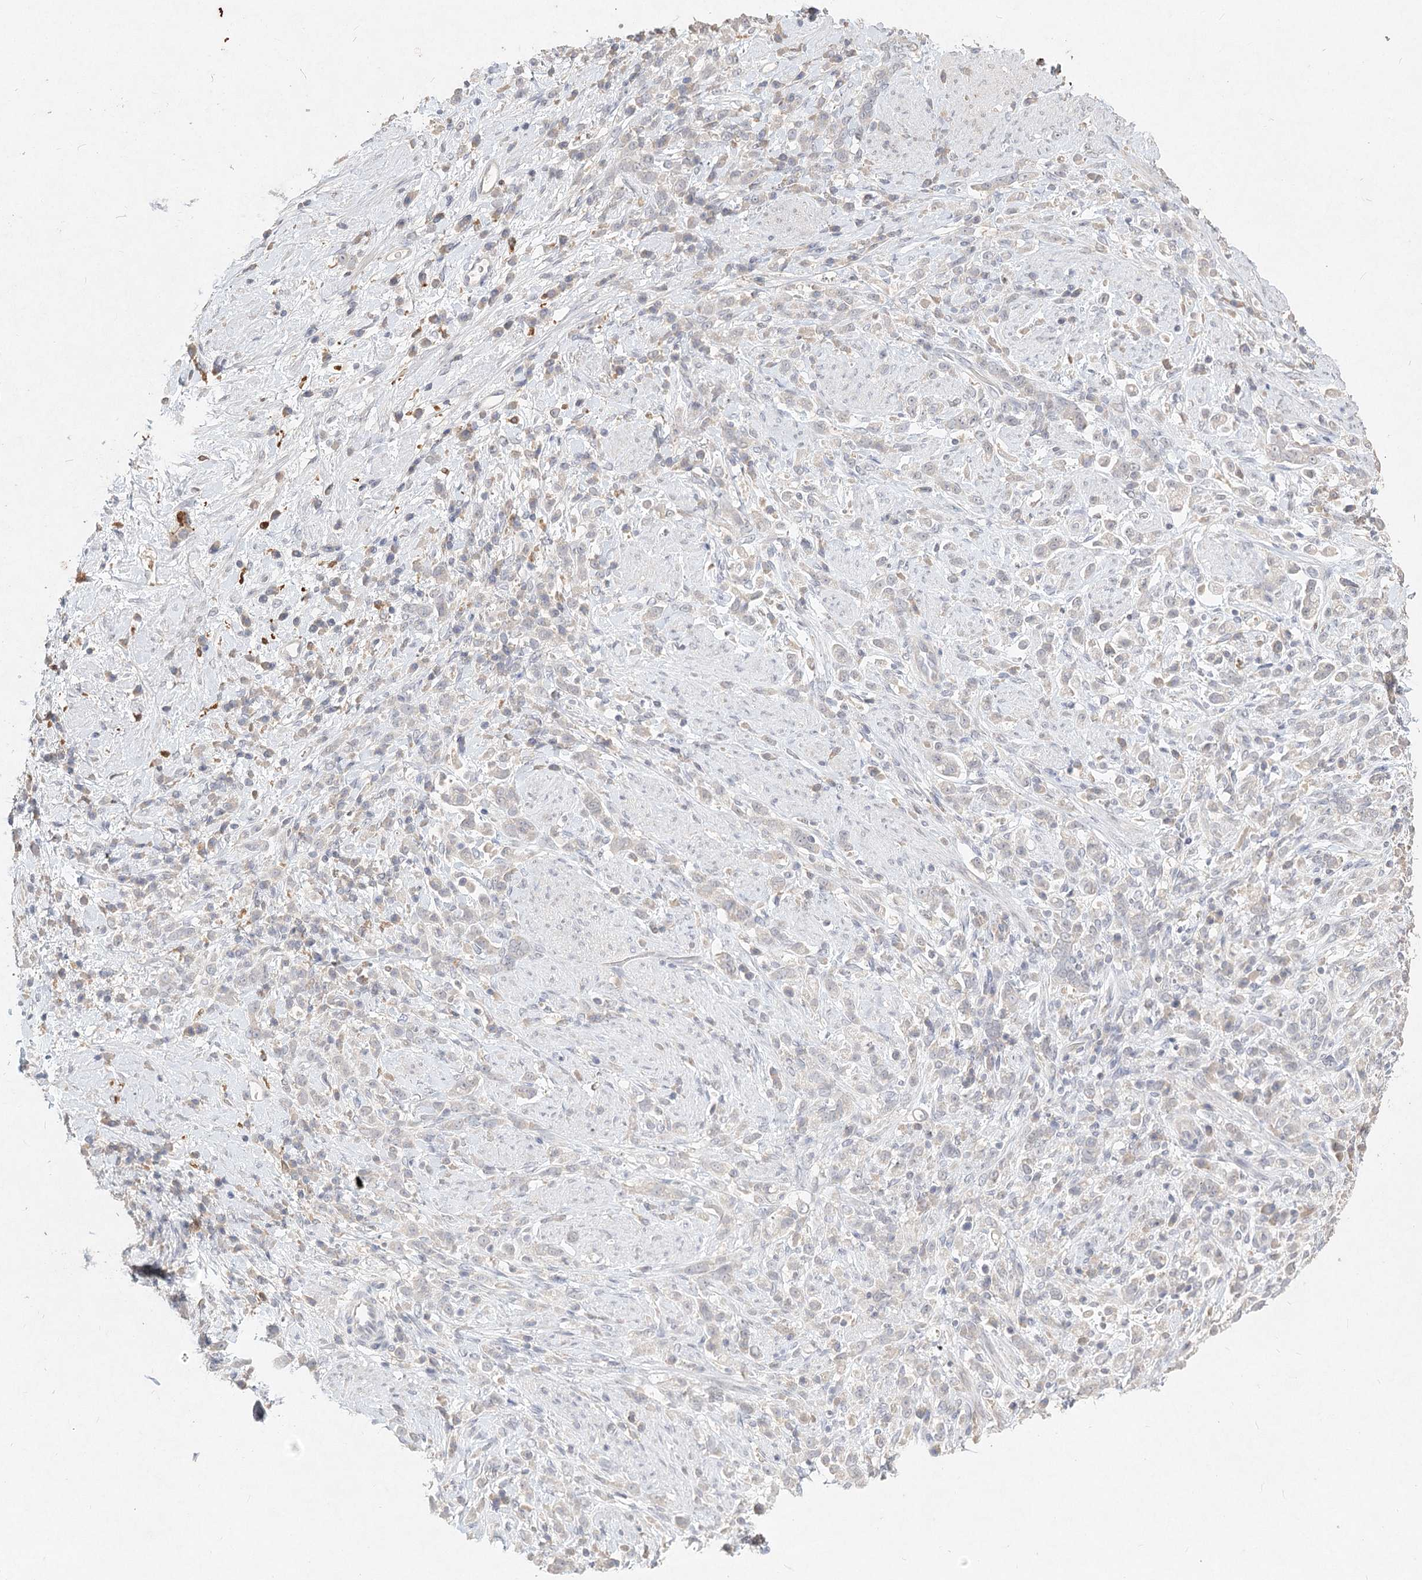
{"staining": {"intensity": "negative", "quantity": "none", "location": "none"}, "tissue": "stomach cancer", "cell_type": "Tumor cells", "image_type": "cancer", "snomed": [{"axis": "morphology", "description": "Adenocarcinoma, NOS"}, {"axis": "topography", "description": "Stomach"}], "caption": "Immunohistochemistry of stomach cancer exhibits no positivity in tumor cells.", "gene": "ARSI", "patient": {"sex": "female", "age": 60}}